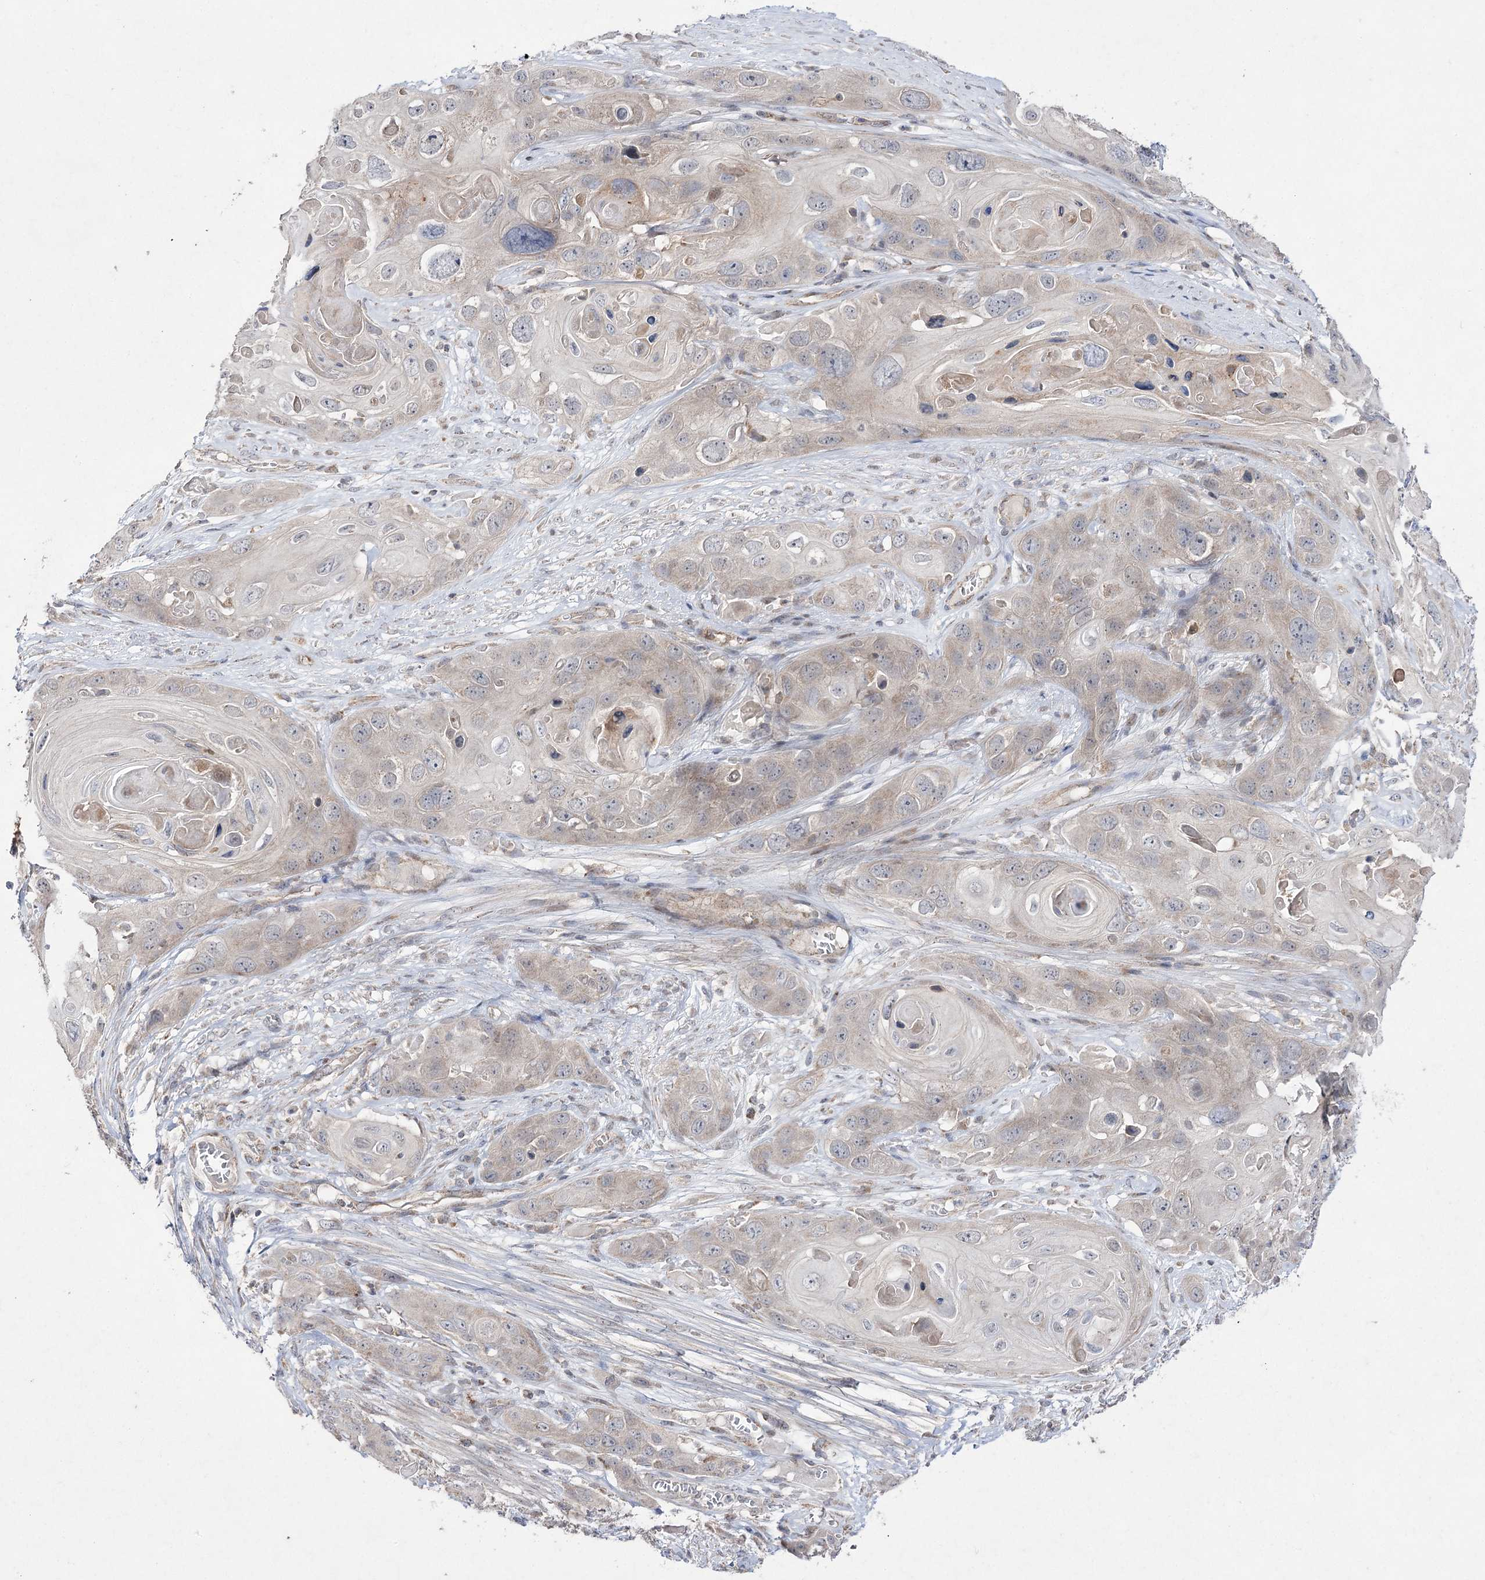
{"staining": {"intensity": "weak", "quantity": "<25%", "location": "cytoplasmic/membranous"}, "tissue": "skin cancer", "cell_type": "Tumor cells", "image_type": "cancer", "snomed": [{"axis": "morphology", "description": "Squamous cell carcinoma, NOS"}, {"axis": "topography", "description": "Skin"}], "caption": "The micrograph demonstrates no staining of tumor cells in squamous cell carcinoma (skin).", "gene": "FANCL", "patient": {"sex": "male", "age": 55}}